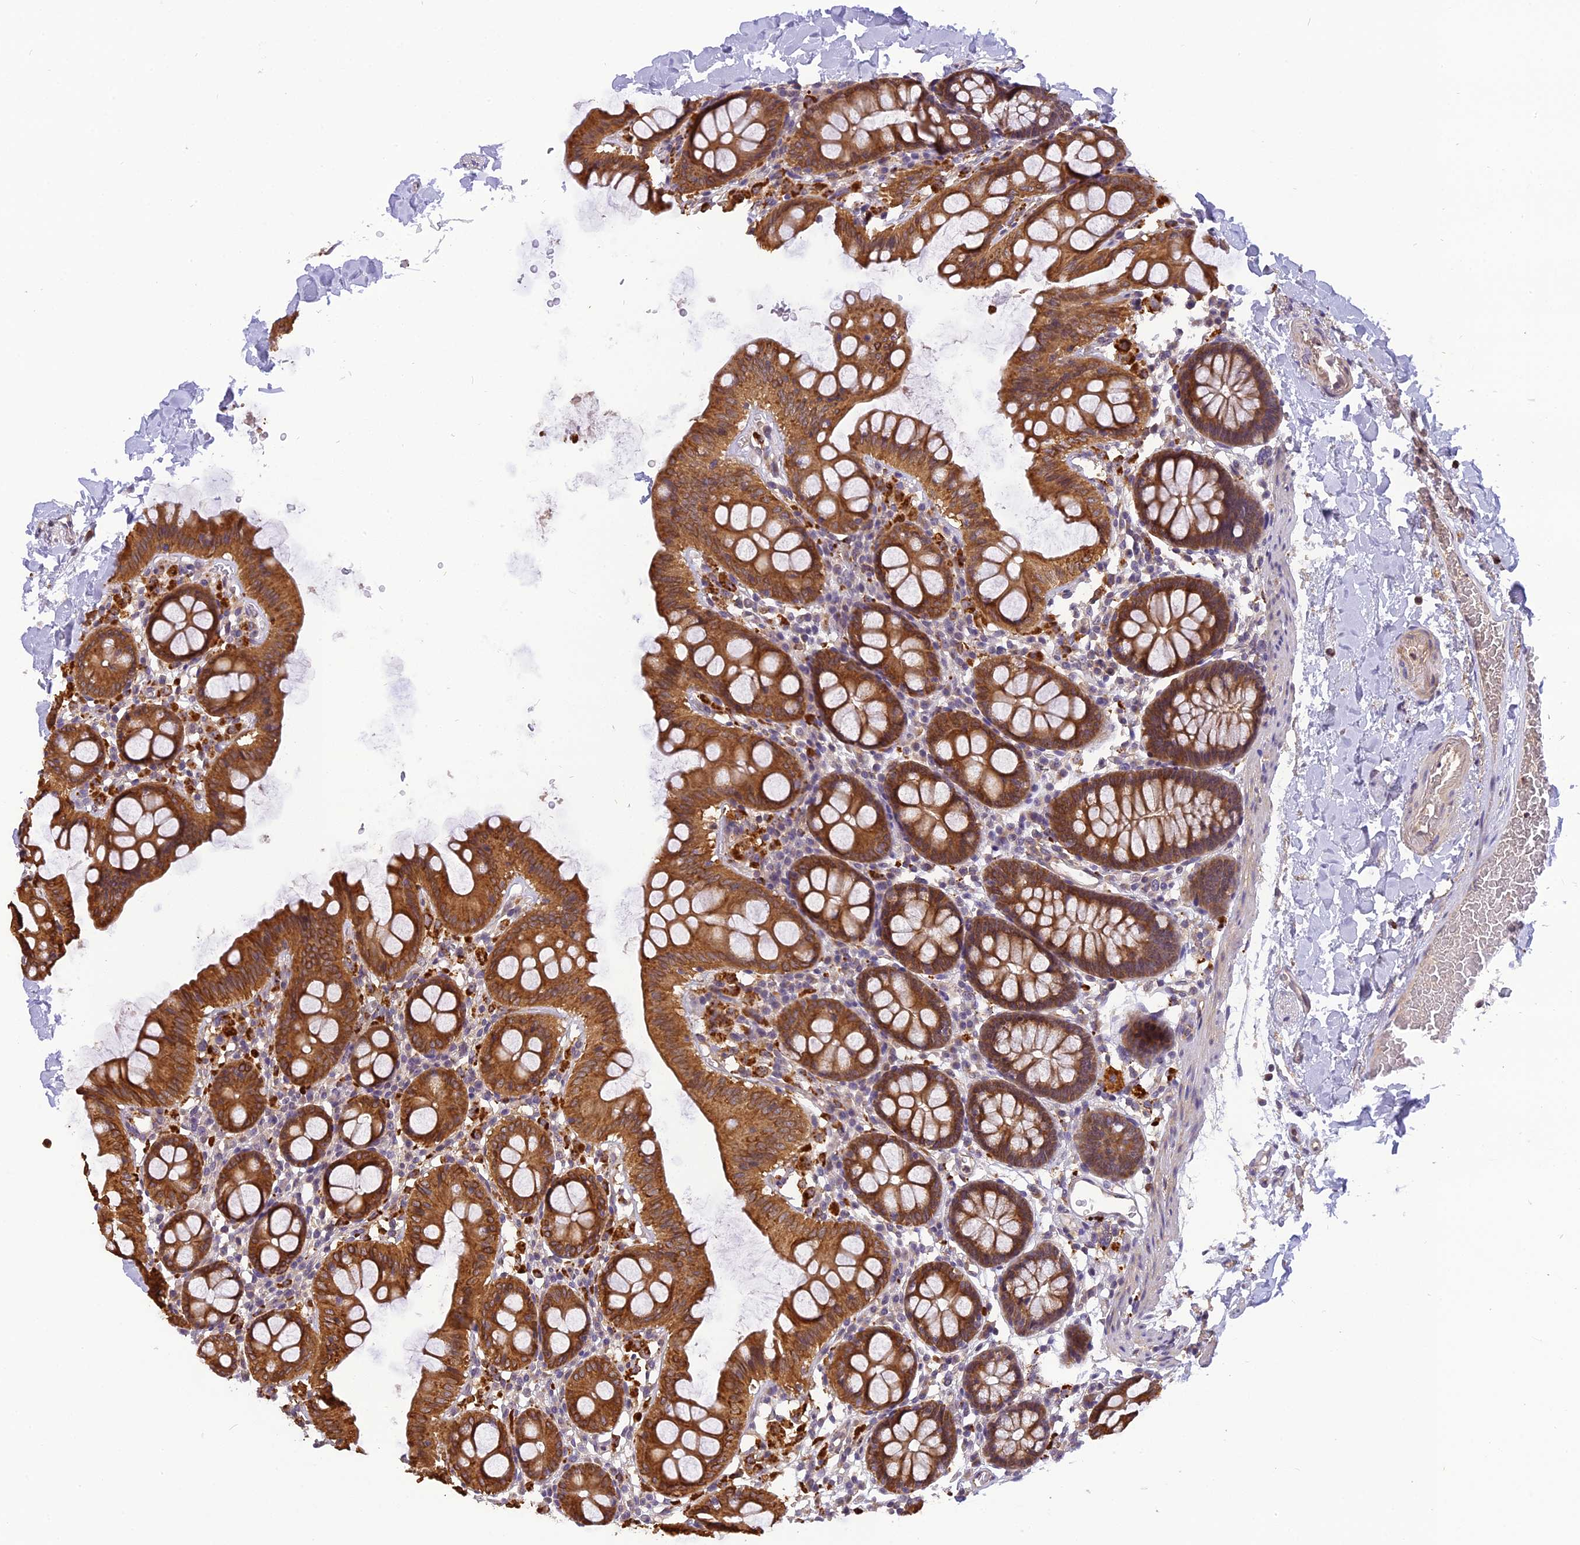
{"staining": {"intensity": "weak", "quantity": ">75%", "location": "cytoplasmic/membranous"}, "tissue": "colon", "cell_type": "Endothelial cells", "image_type": "normal", "snomed": [{"axis": "morphology", "description": "Normal tissue, NOS"}, {"axis": "topography", "description": "Colon"}], "caption": "Immunohistochemical staining of unremarkable human colon displays >75% levels of weak cytoplasmic/membranous protein positivity in approximately >75% of endothelial cells.", "gene": "FNIP2", "patient": {"sex": "male", "age": 75}}